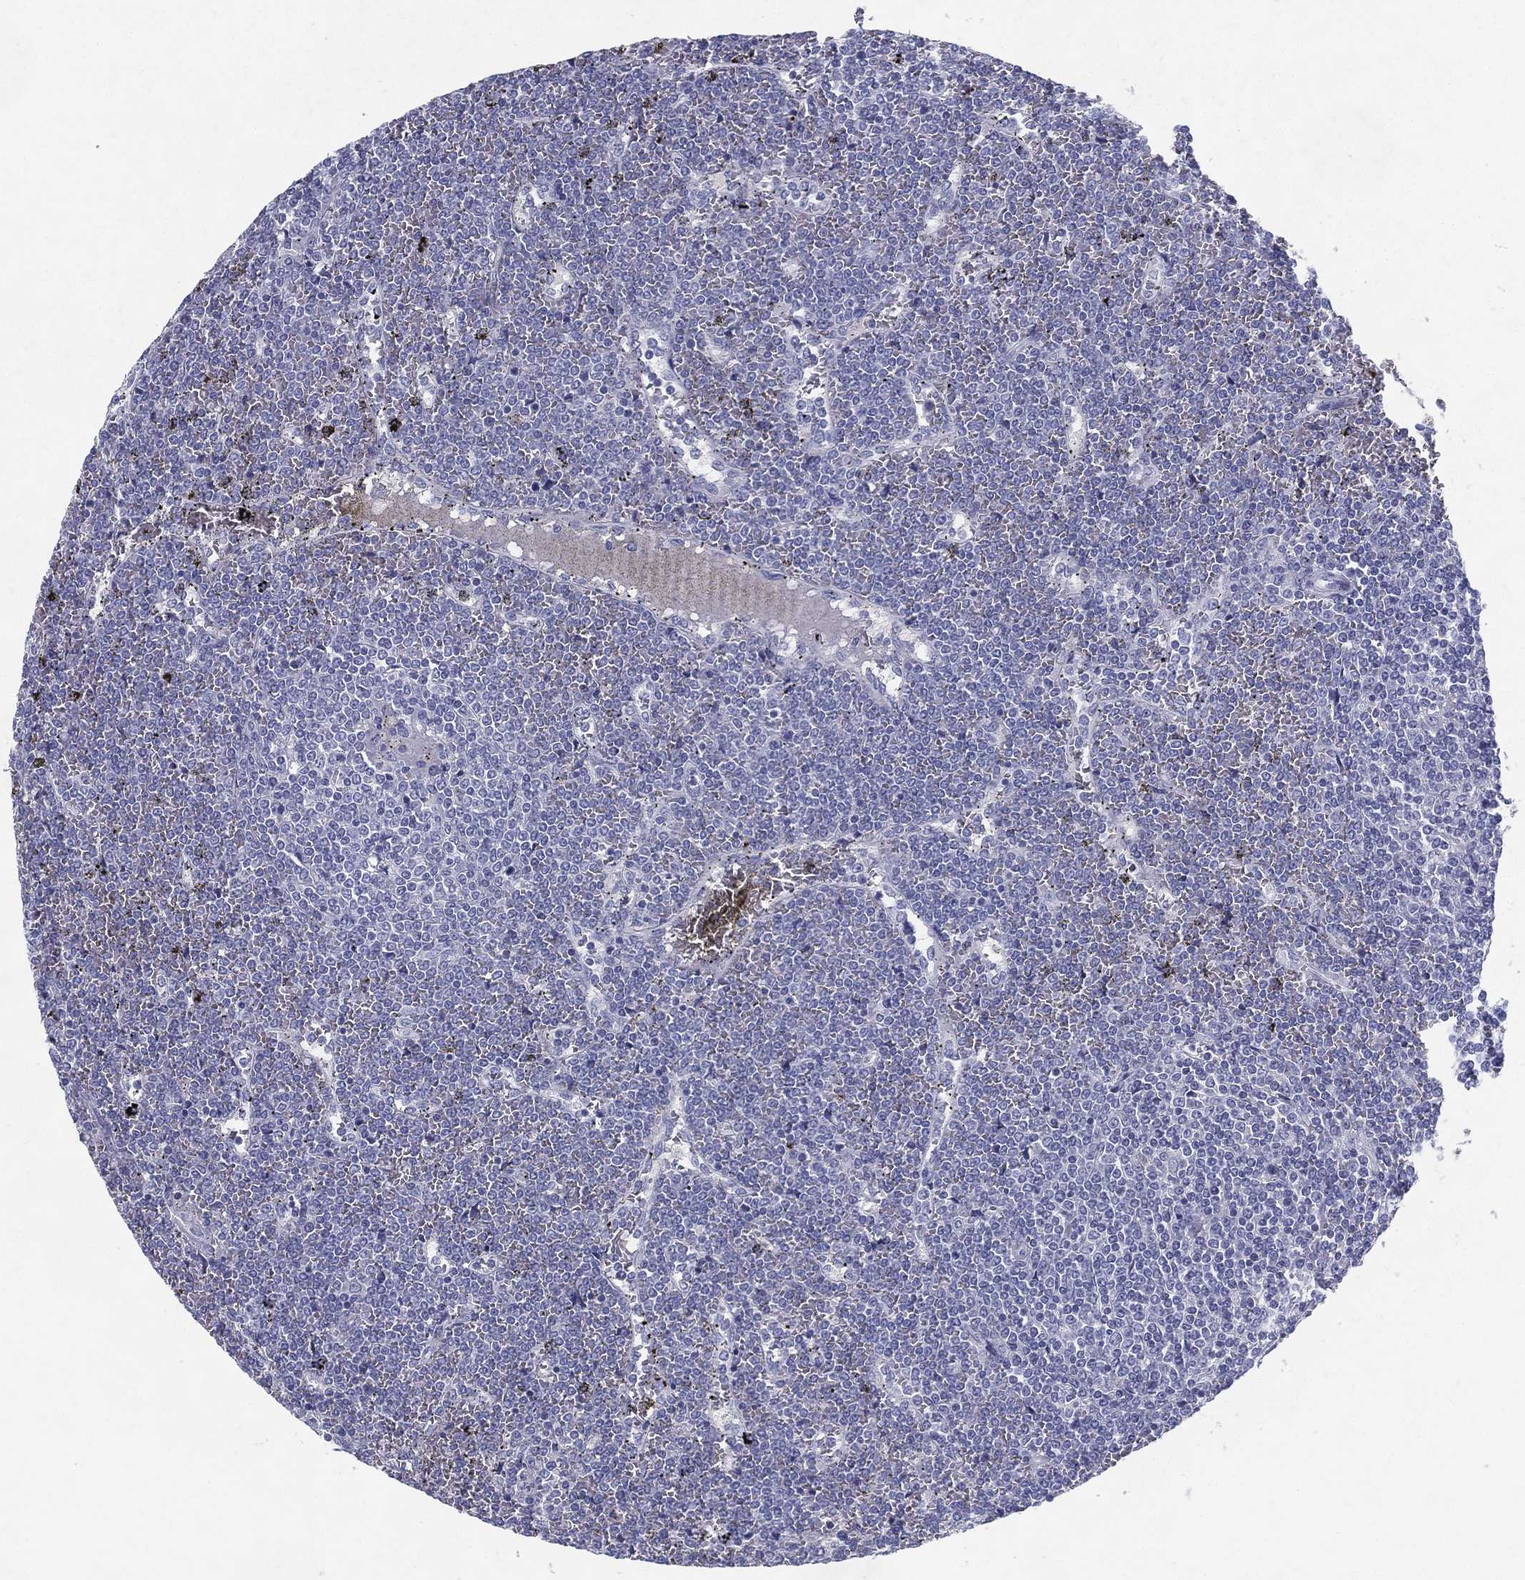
{"staining": {"intensity": "negative", "quantity": "none", "location": "none"}, "tissue": "lymphoma", "cell_type": "Tumor cells", "image_type": "cancer", "snomed": [{"axis": "morphology", "description": "Malignant lymphoma, non-Hodgkin's type, Low grade"}, {"axis": "topography", "description": "Spleen"}], "caption": "This image is of lymphoma stained with immunohistochemistry (IHC) to label a protein in brown with the nuclei are counter-stained blue. There is no expression in tumor cells.", "gene": "RGS13", "patient": {"sex": "female", "age": 19}}